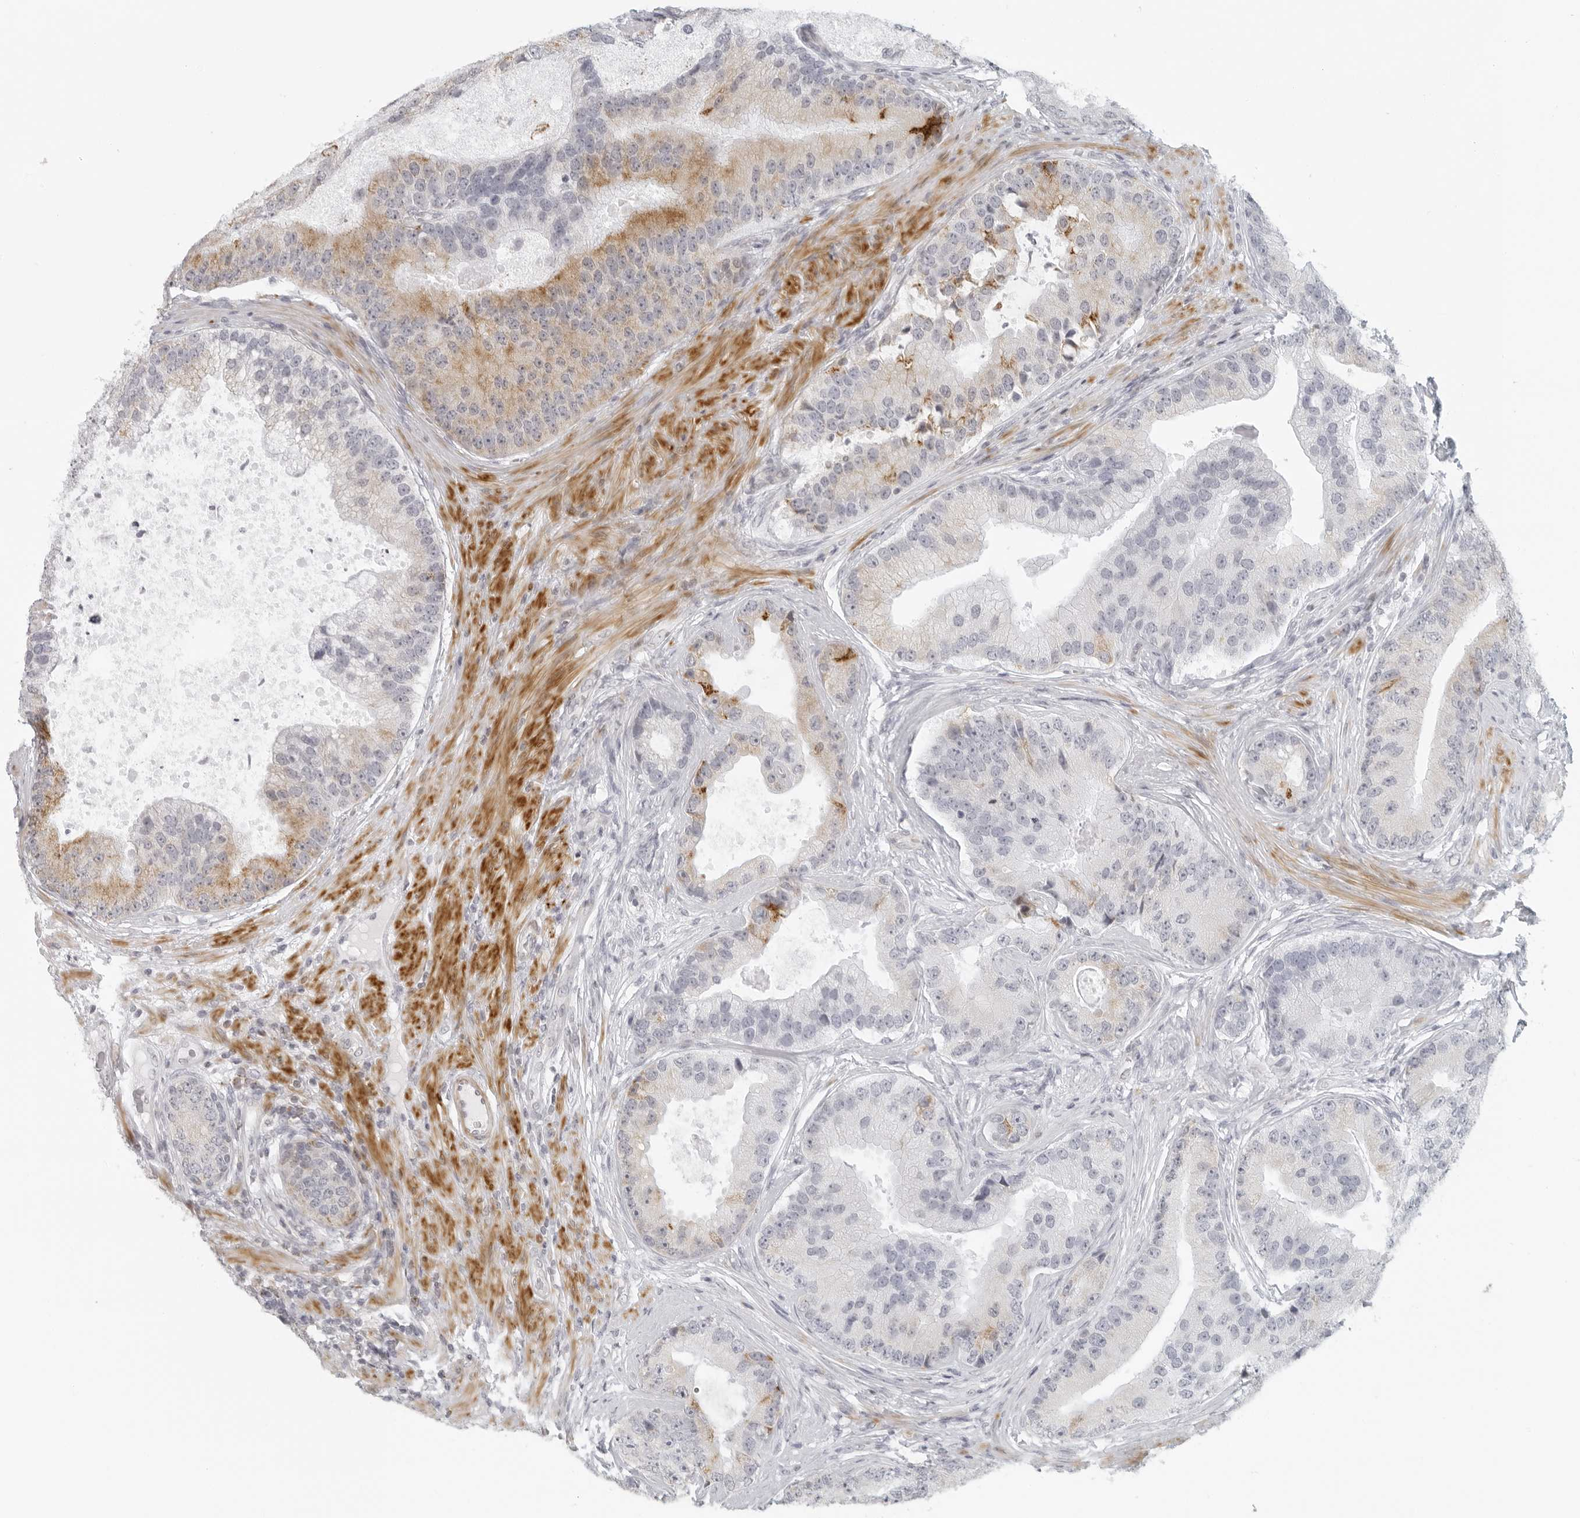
{"staining": {"intensity": "moderate", "quantity": "25%-75%", "location": "cytoplasmic/membranous"}, "tissue": "prostate cancer", "cell_type": "Tumor cells", "image_type": "cancer", "snomed": [{"axis": "morphology", "description": "Adenocarcinoma, High grade"}, {"axis": "topography", "description": "Prostate"}], "caption": "DAB immunohistochemical staining of prostate cancer (high-grade adenocarcinoma) shows moderate cytoplasmic/membranous protein expression in approximately 25%-75% of tumor cells.", "gene": "RPS6KC1", "patient": {"sex": "male", "age": 70}}